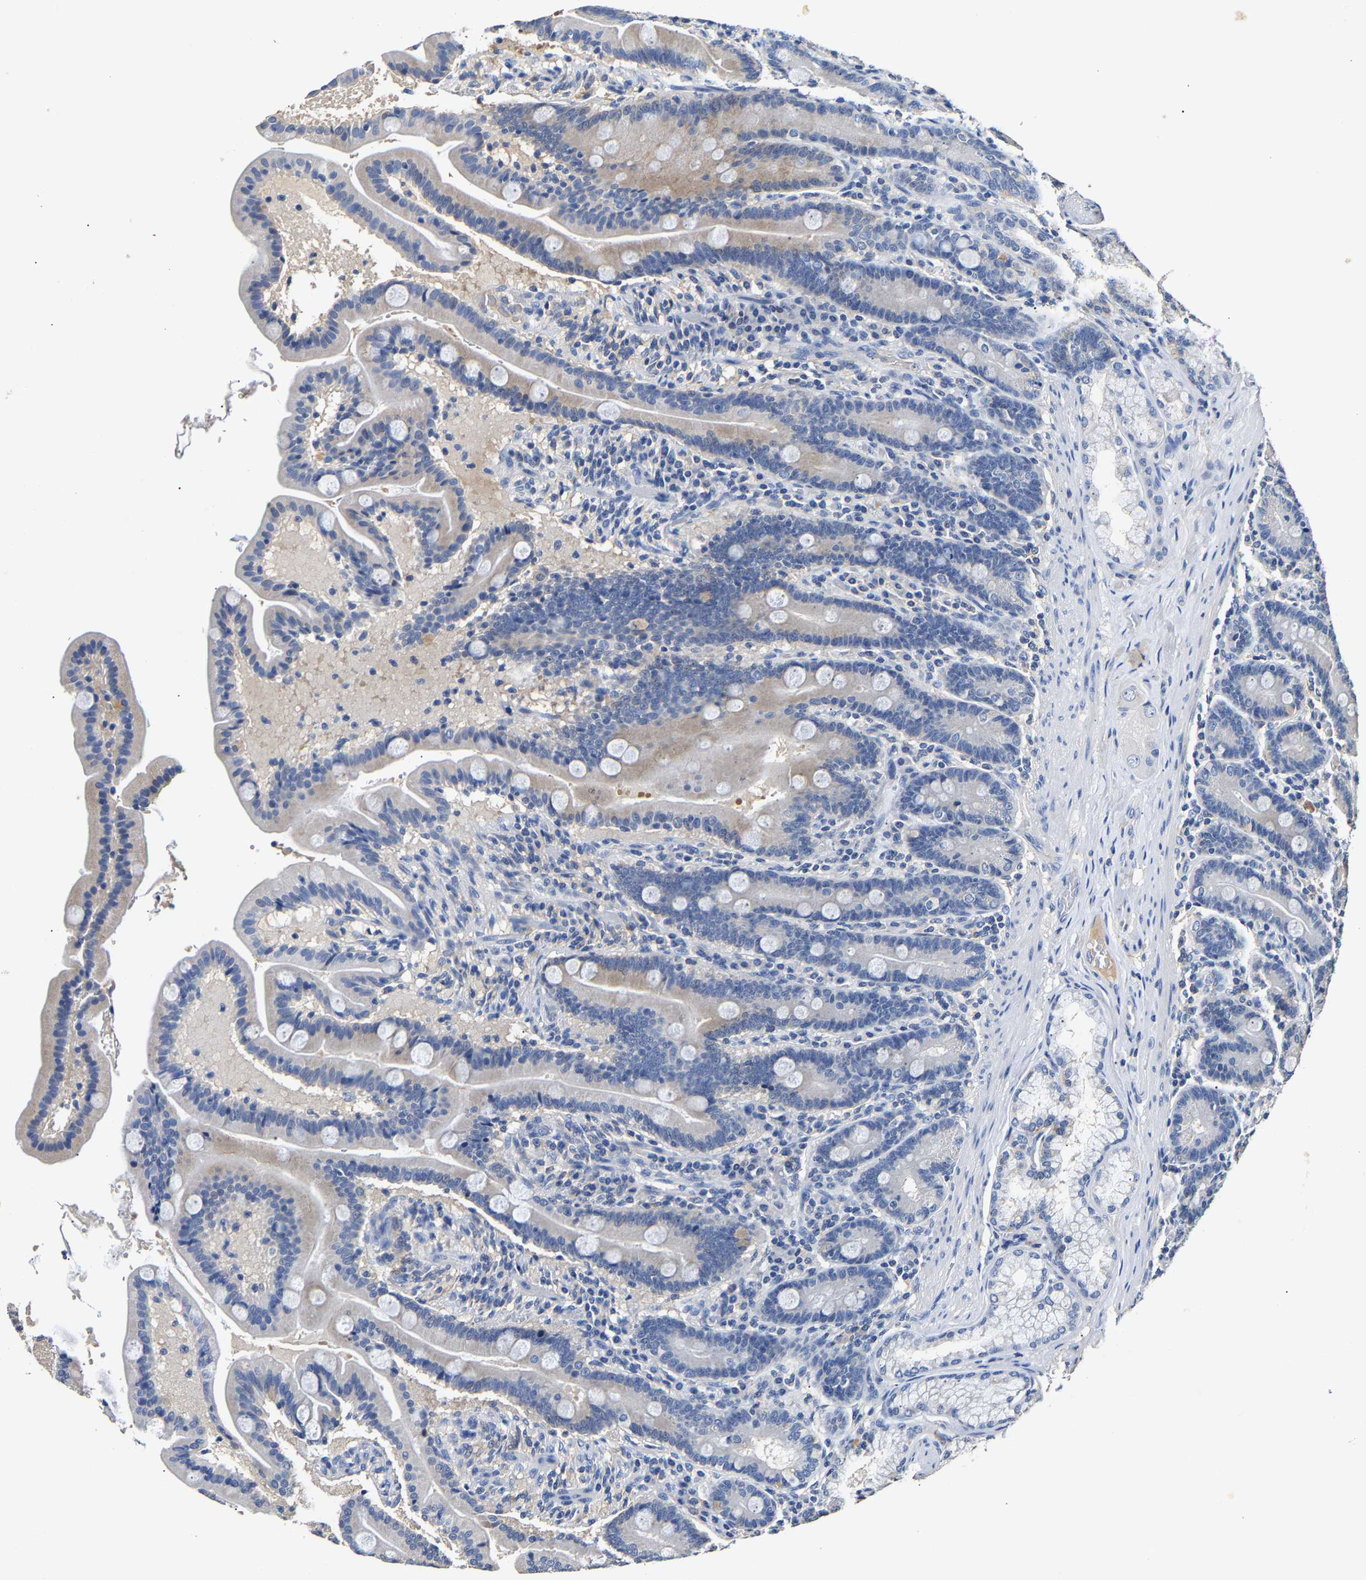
{"staining": {"intensity": "negative", "quantity": "none", "location": "none"}, "tissue": "duodenum", "cell_type": "Glandular cells", "image_type": "normal", "snomed": [{"axis": "morphology", "description": "Normal tissue, NOS"}, {"axis": "topography", "description": "Duodenum"}], "caption": "Immunohistochemical staining of unremarkable human duodenum demonstrates no significant positivity in glandular cells. (DAB immunohistochemistry with hematoxylin counter stain).", "gene": "SLCO2B1", "patient": {"sex": "male", "age": 54}}